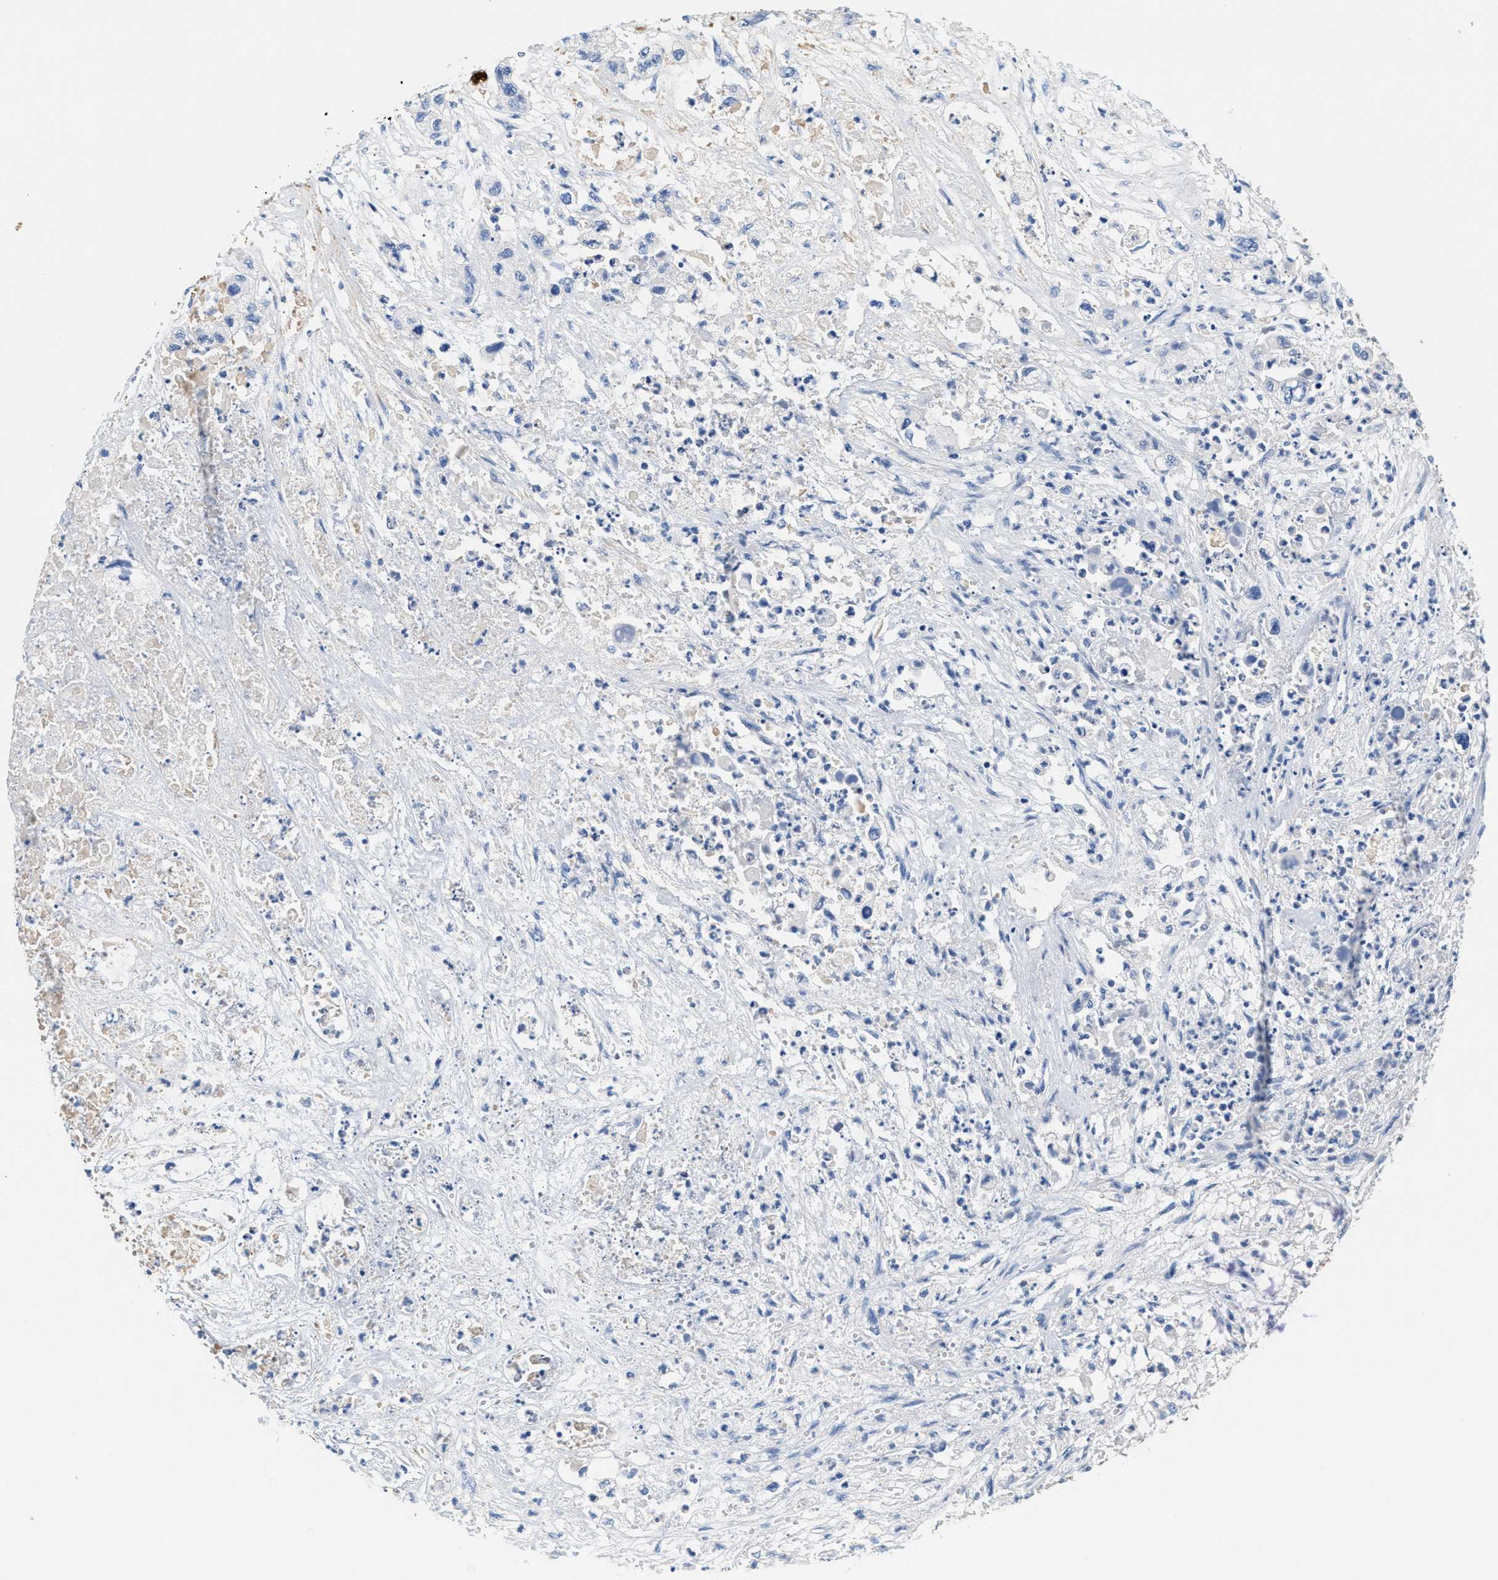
{"staining": {"intensity": "negative", "quantity": "none", "location": "none"}, "tissue": "pancreatic cancer", "cell_type": "Tumor cells", "image_type": "cancer", "snomed": [{"axis": "morphology", "description": "Adenocarcinoma, NOS"}, {"axis": "topography", "description": "Pancreas"}], "caption": "Immunohistochemical staining of human pancreatic adenocarcinoma reveals no significant positivity in tumor cells. (Stains: DAB immunohistochemistry with hematoxylin counter stain, Microscopy: brightfield microscopy at high magnification).", "gene": "SLFN13", "patient": {"sex": "female", "age": 78}}